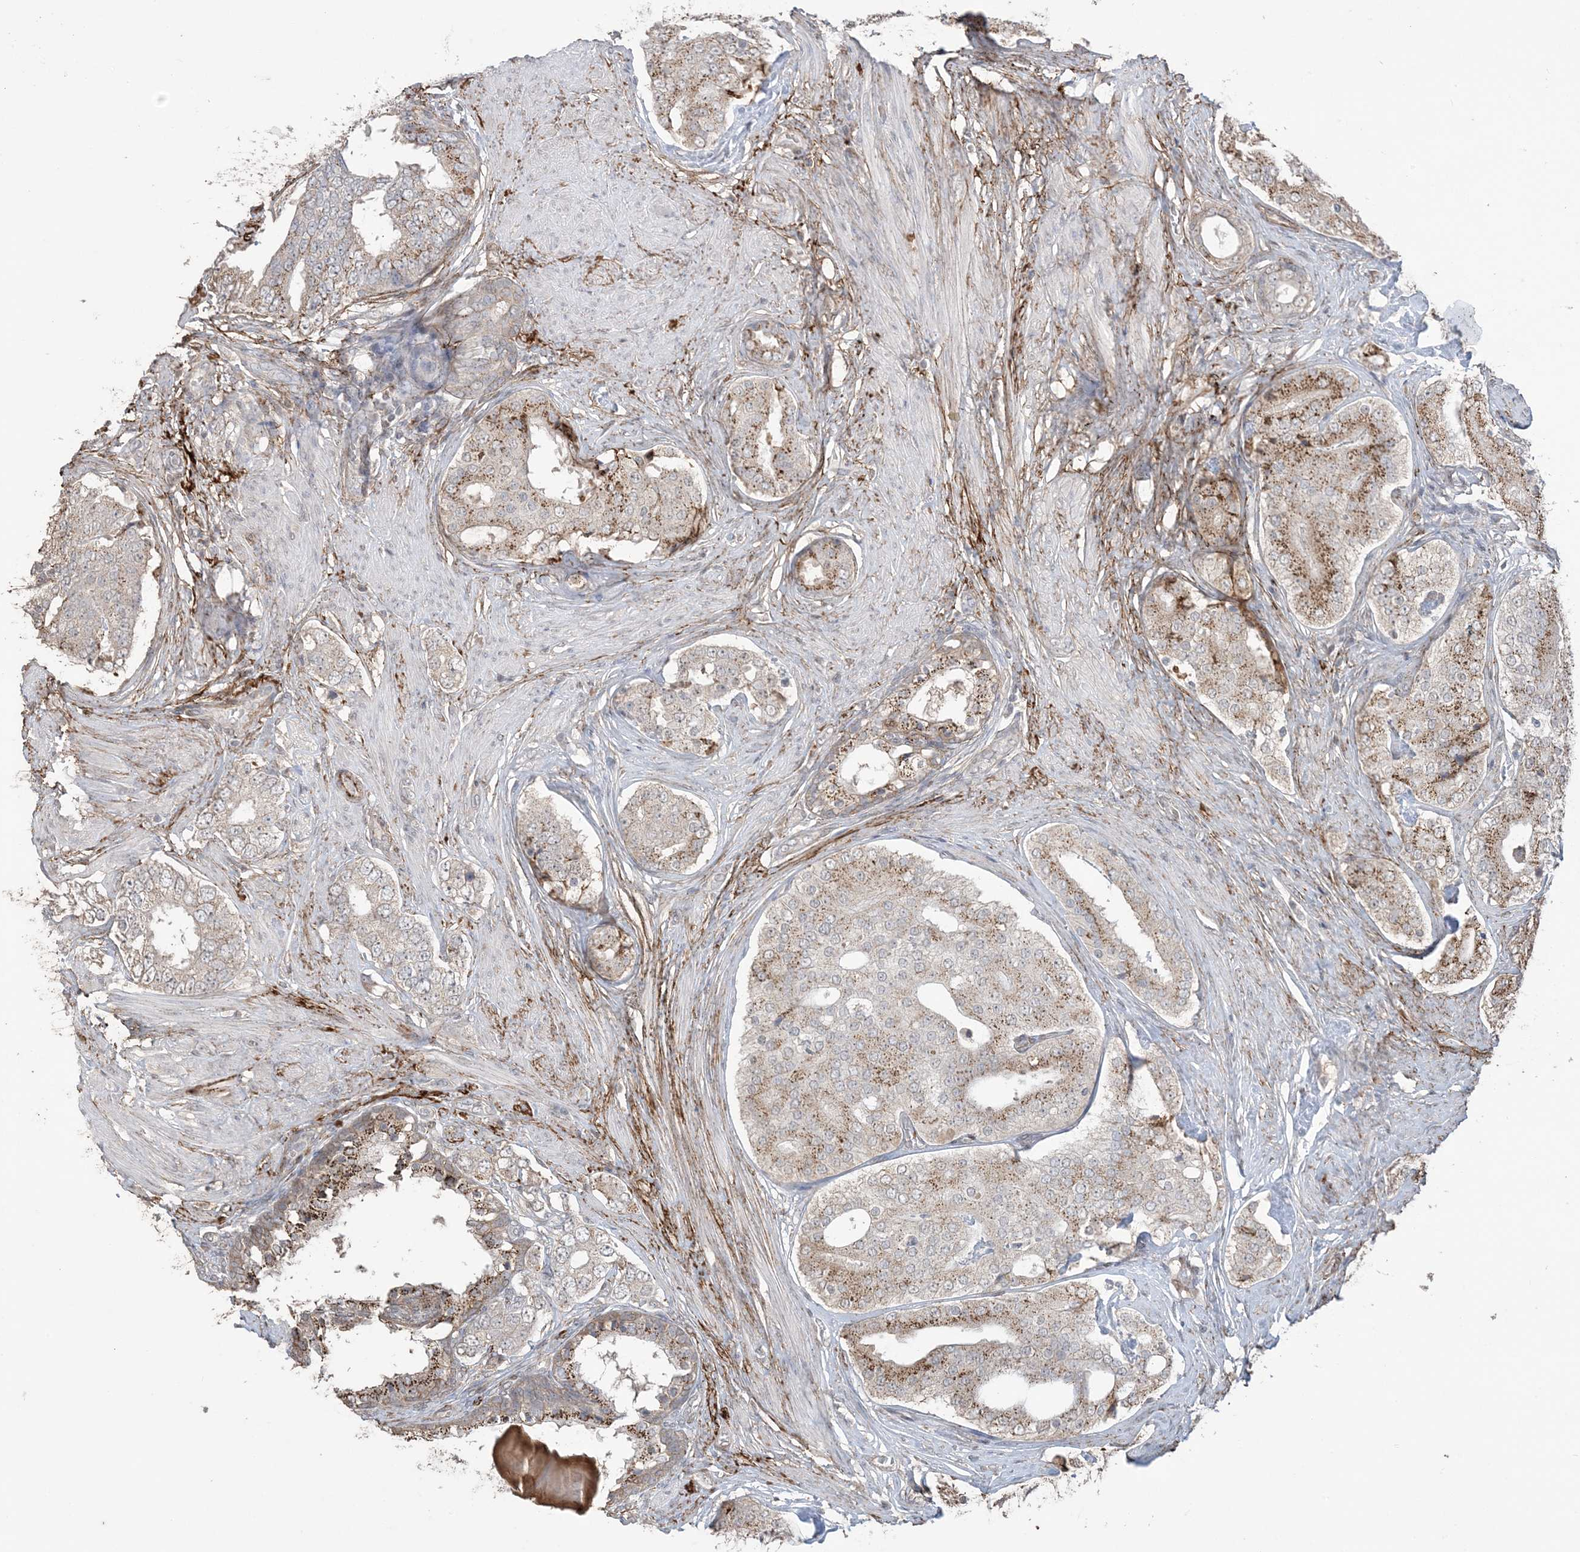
{"staining": {"intensity": "moderate", "quantity": ">75%", "location": "cytoplasmic/membranous"}, "tissue": "prostate cancer", "cell_type": "Tumor cells", "image_type": "cancer", "snomed": [{"axis": "morphology", "description": "Adenocarcinoma, High grade"}, {"axis": "topography", "description": "Prostate"}], "caption": "Adenocarcinoma (high-grade) (prostate) stained with a protein marker displays moderate staining in tumor cells.", "gene": "XRN1", "patient": {"sex": "male", "age": 56}}